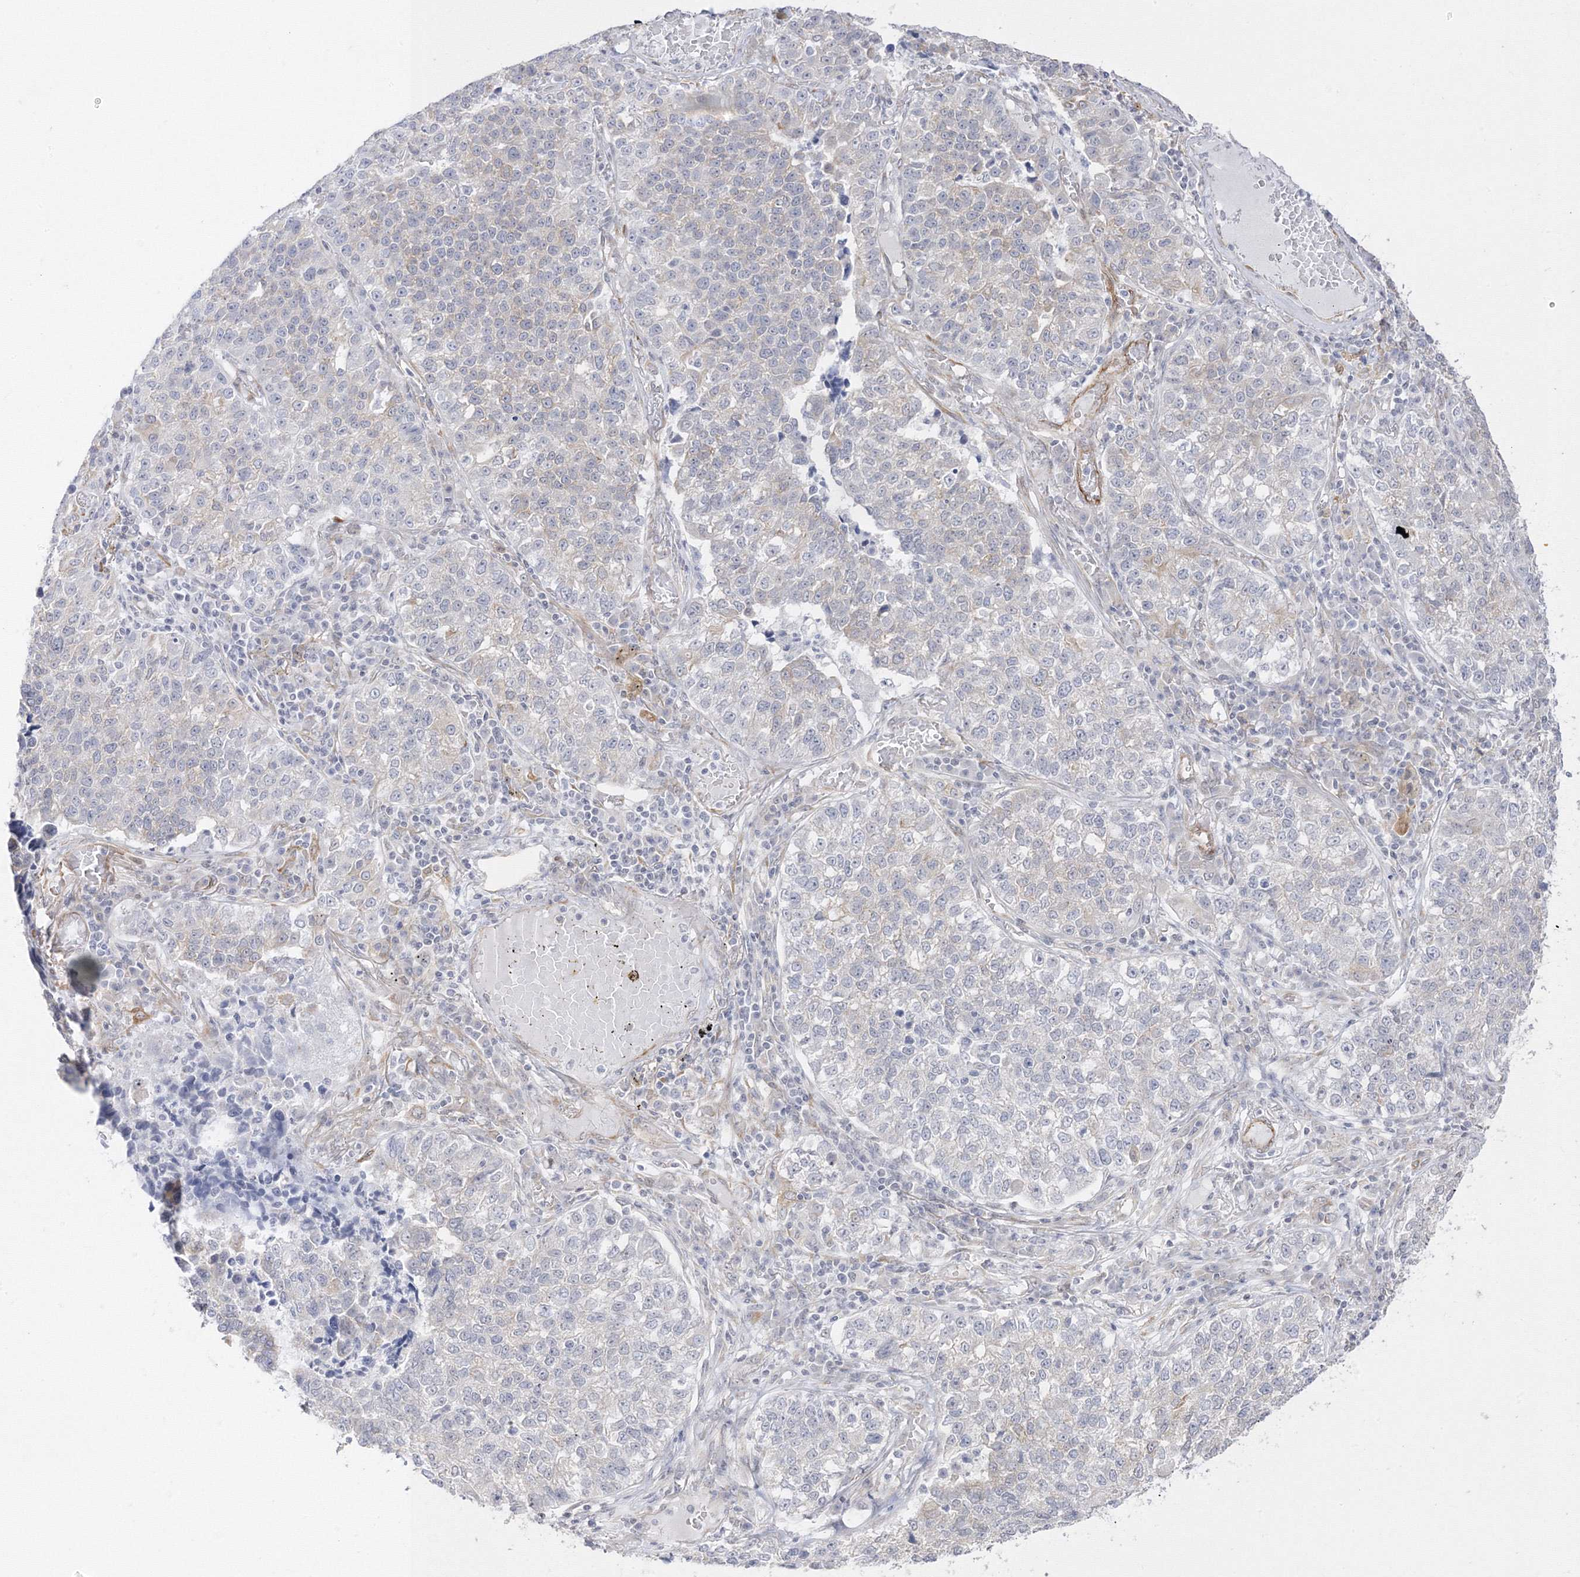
{"staining": {"intensity": "weak", "quantity": "<25%", "location": "cytoplasmic/membranous"}, "tissue": "lung cancer", "cell_type": "Tumor cells", "image_type": "cancer", "snomed": [{"axis": "morphology", "description": "Adenocarcinoma, NOS"}, {"axis": "topography", "description": "Lung"}], "caption": "Adenocarcinoma (lung) was stained to show a protein in brown. There is no significant staining in tumor cells.", "gene": "C2CD2", "patient": {"sex": "male", "age": 49}}